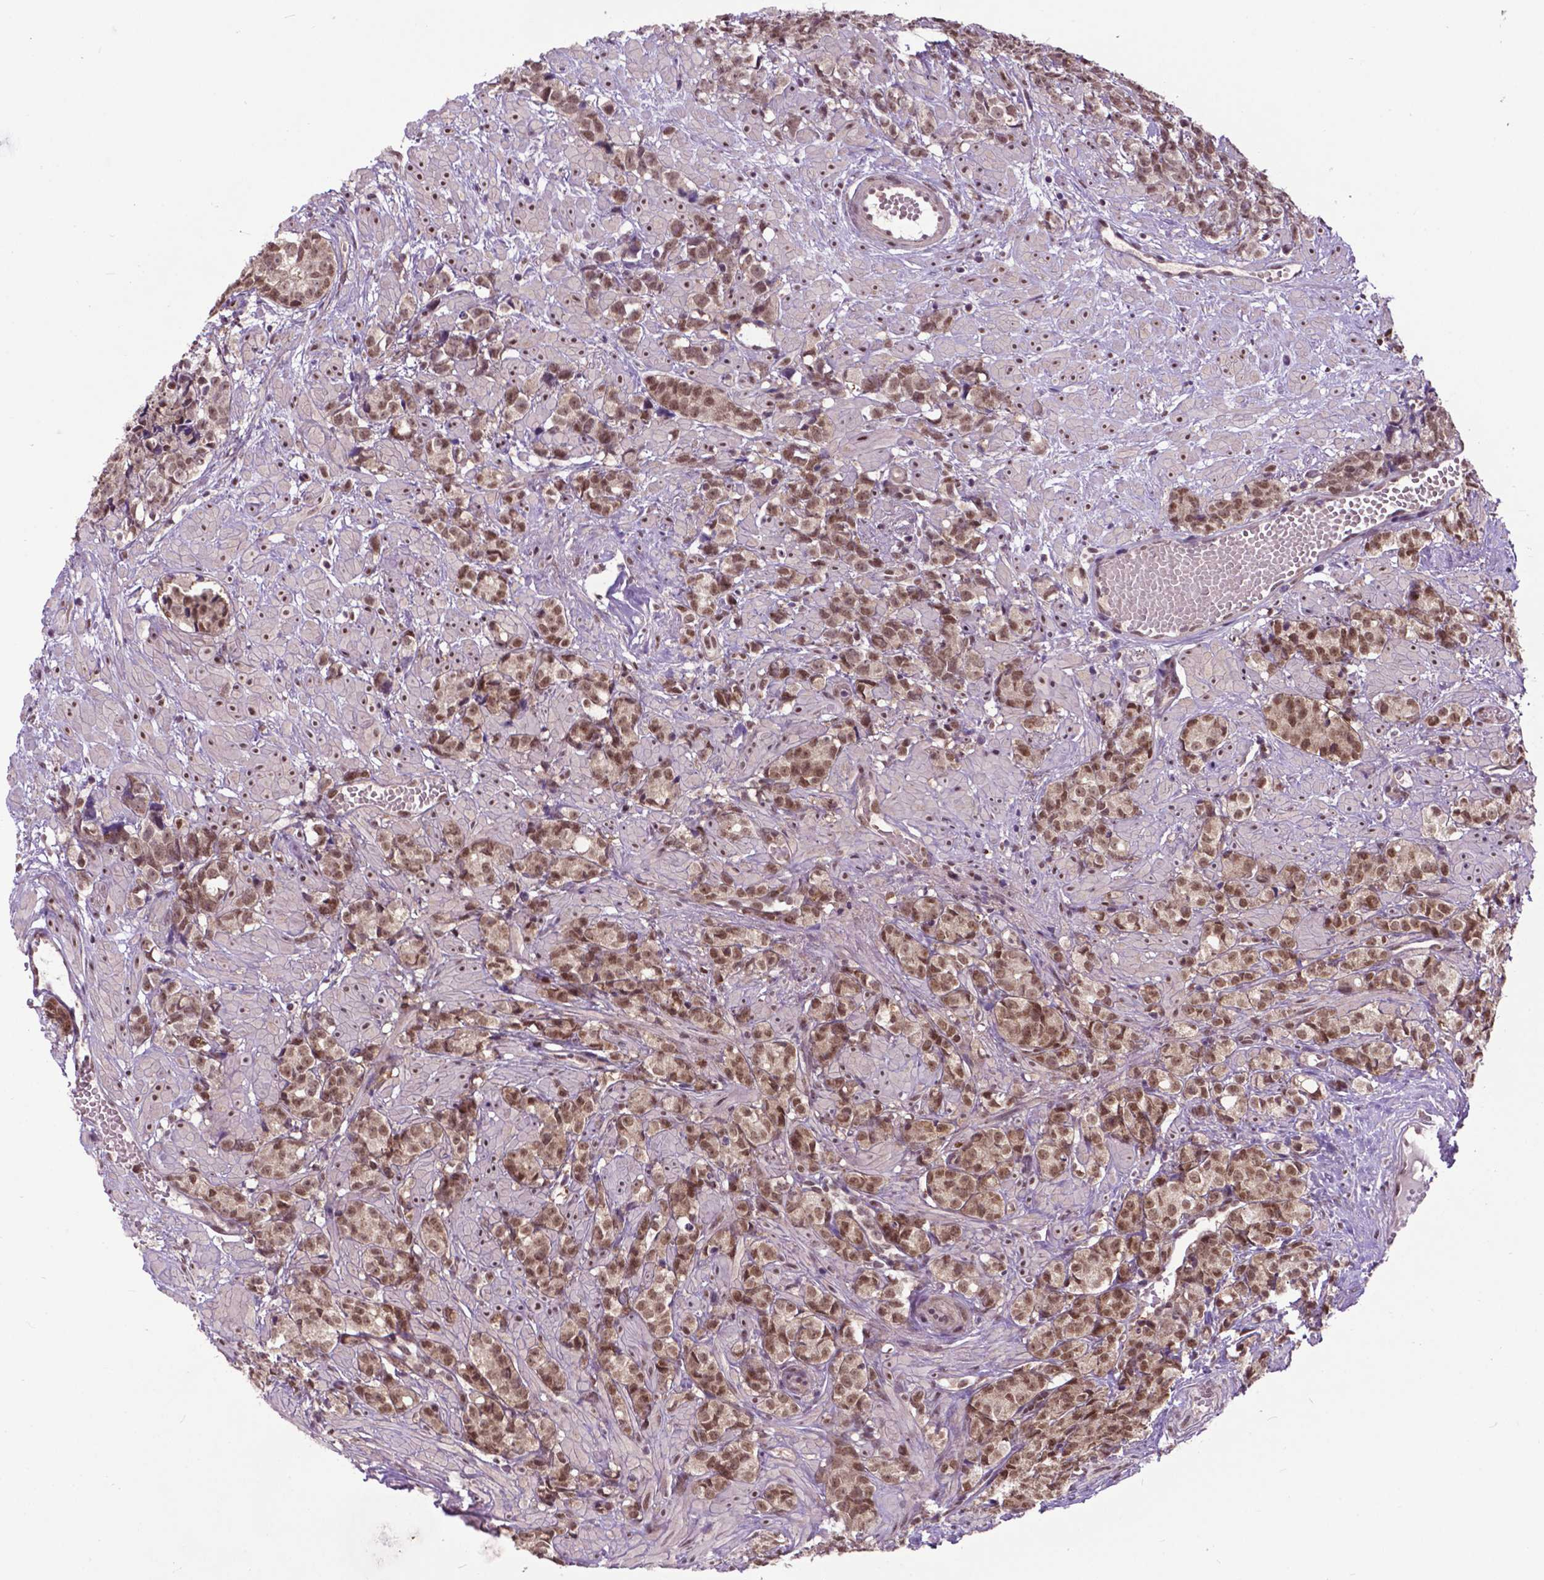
{"staining": {"intensity": "moderate", "quantity": ">75%", "location": "nuclear"}, "tissue": "prostate cancer", "cell_type": "Tumor cells", "image_type": "cancer", "snomed": [{"axis": "morphology", "description": "Adenocarcinoma, High grade"}, {"axis": "topography", "description": "Prostate"}], "caption": "This is a micrograph of IHC staining of adenocarcinoma (high-grade) (prostate), which shows moderate expression in the nuclear of tumor cells.", "gene": "FAF1", "patient": {"sex": "male", "age": 81}}